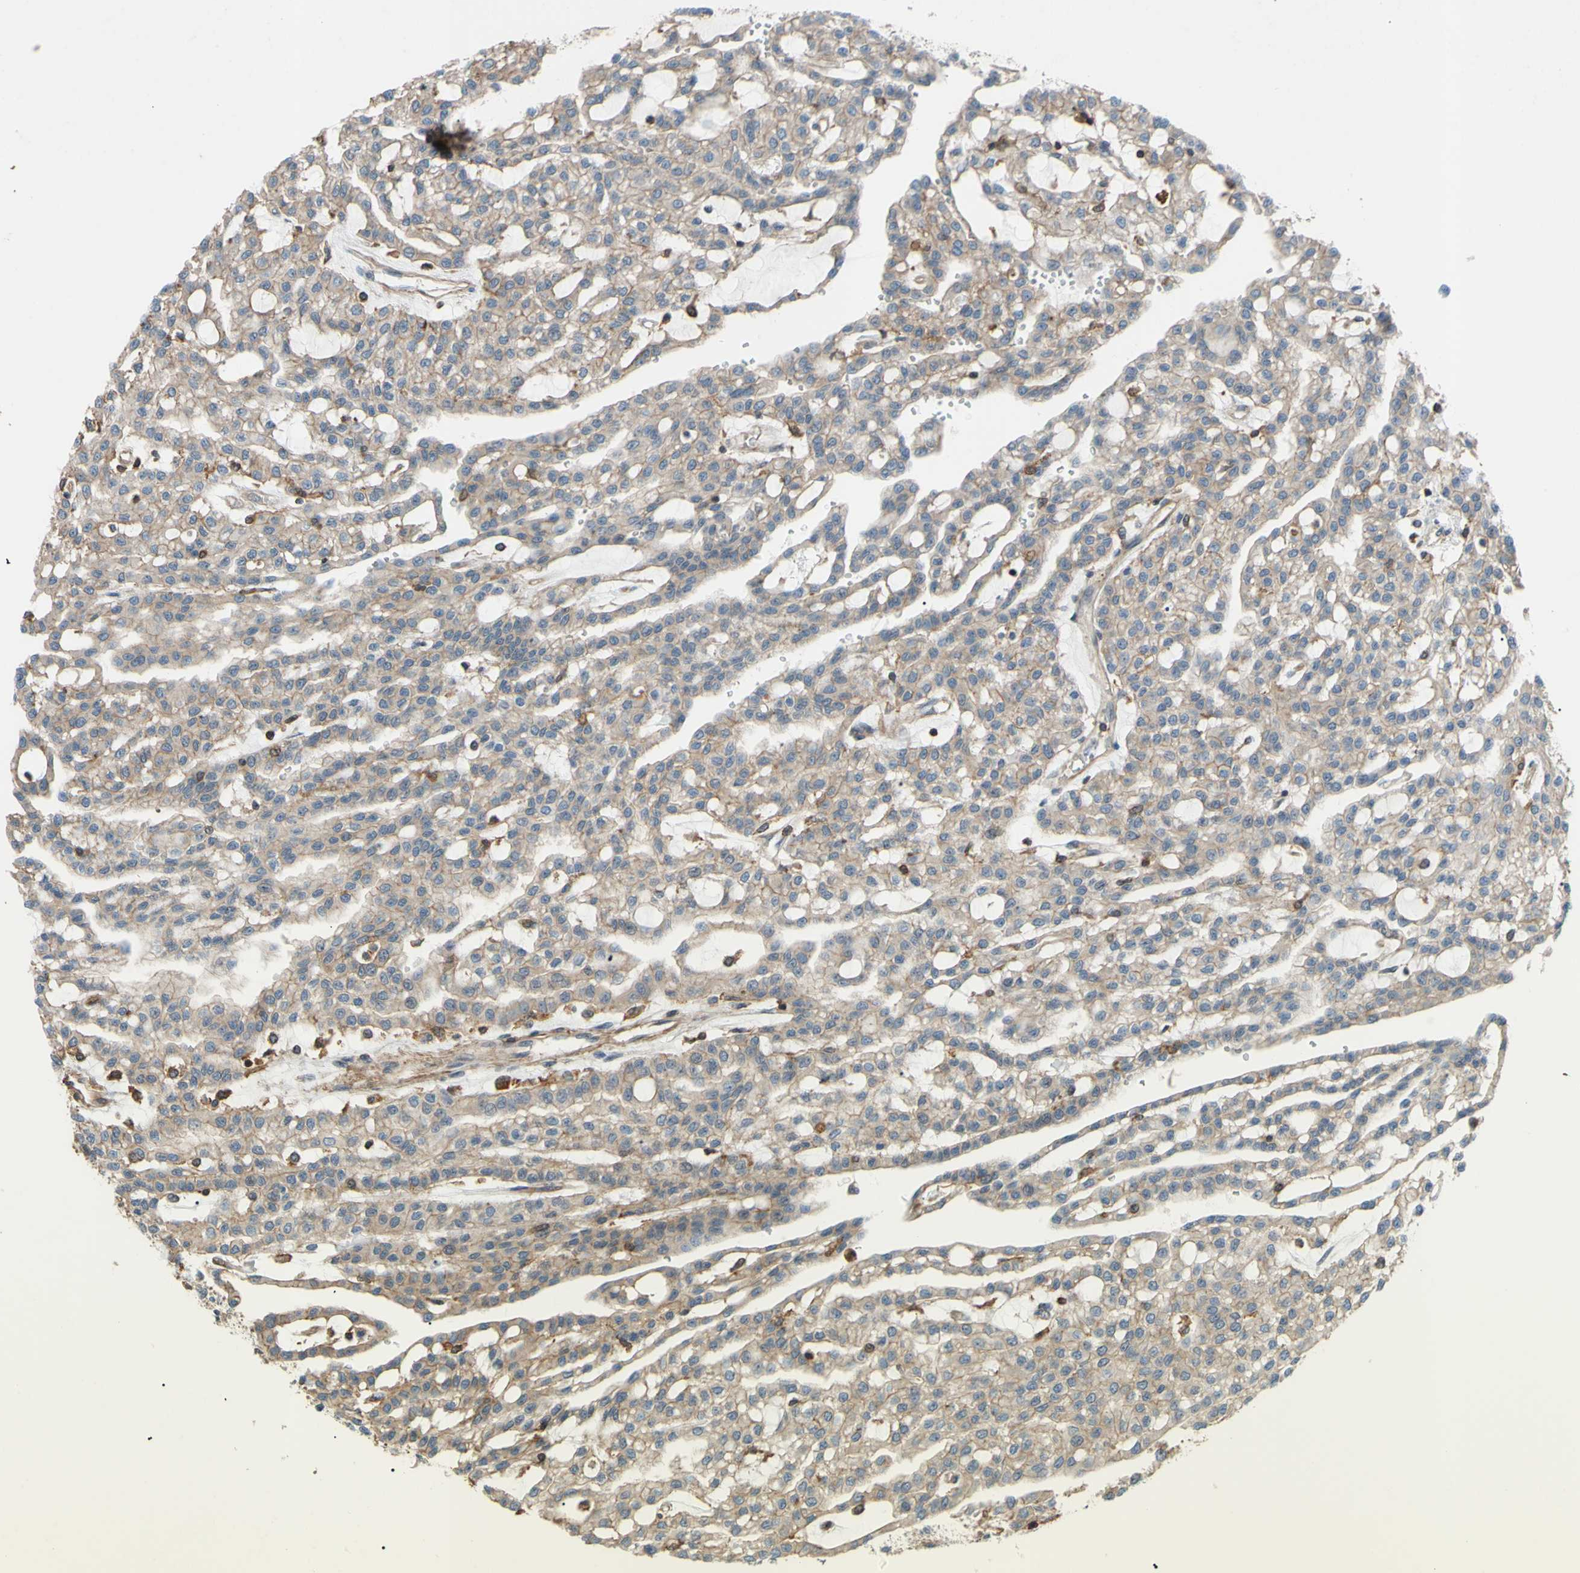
{"staining": {"intensity": "weak", "quantity": "25%-75%", "location": "cytoplasmic/membranous"}, "tissue": "renal cancer", "cell_type": "Tumor cells", "image_type": "cancer", "snomed": [{"axis": "morphology", "description": "Adenocarcinoma, NOS"}, {"axis": "topography", "description": "Kidney"}], "caption": "This is an image of immunohistochemistry staining of adenocarcinoma (renal), which shows weak positivity in the cytoplasmic/membranous of tumor cells.", "gene": "ADD3", "patient": {"sex": "male", "age": 63}}